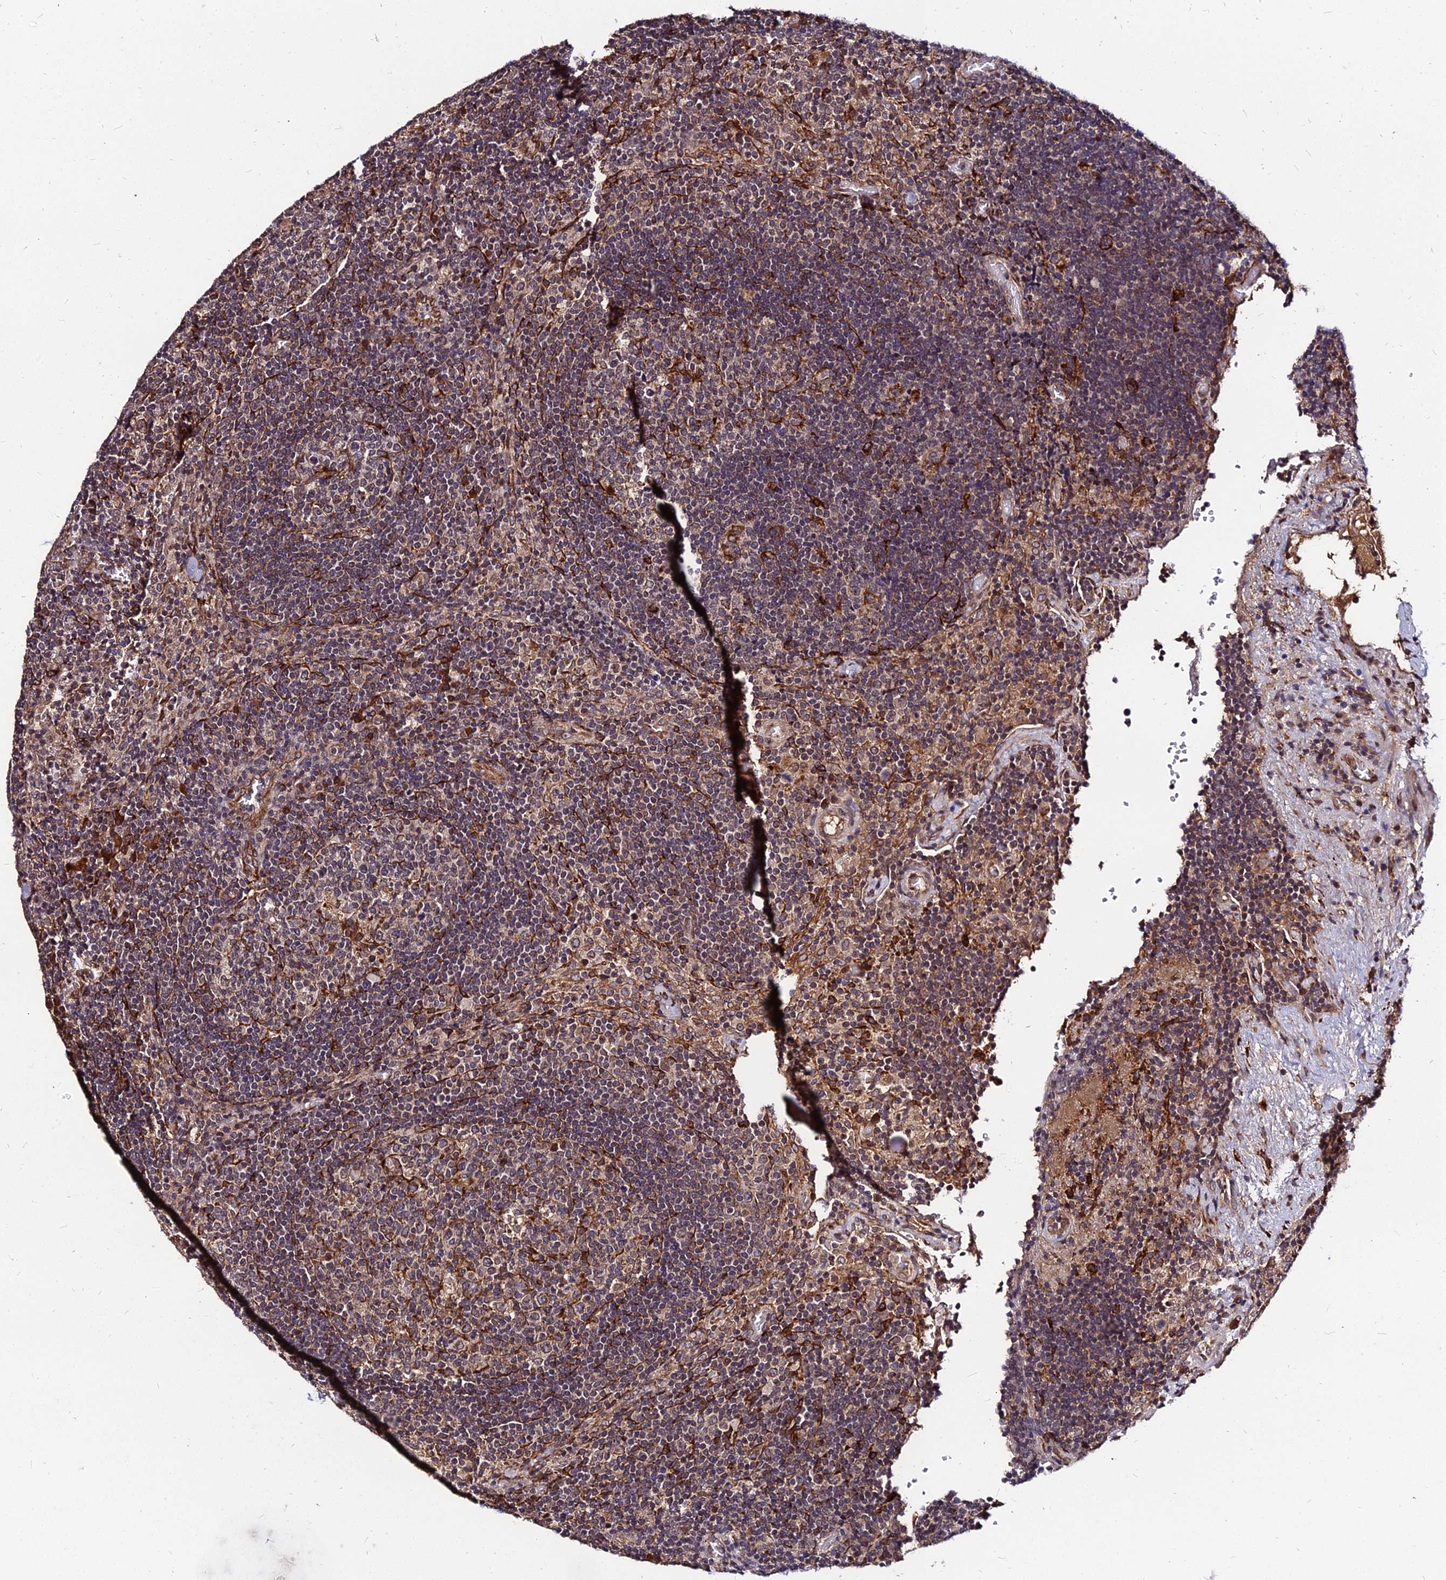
{"staining": {"intensity": "moderate", "quantity": ">75%", "location": "cytoplasmic/membranous"}, "tissue": "lymph node", "cell_type": "Germinal center cells", "image_type": "normal", "snomed": [{"axis": "morphology", "description": "Normal tissue, NOS"}, {"axis": "topography", "description": "Lymph node"}], "caption": "A medium amount of moderate cytoplasmic/membranous positivity is present in about >75% of germinal center cells in unremarkable lymph node.", "gene": "PDE4D", "patient": {"sex": "male", "age": 58}}